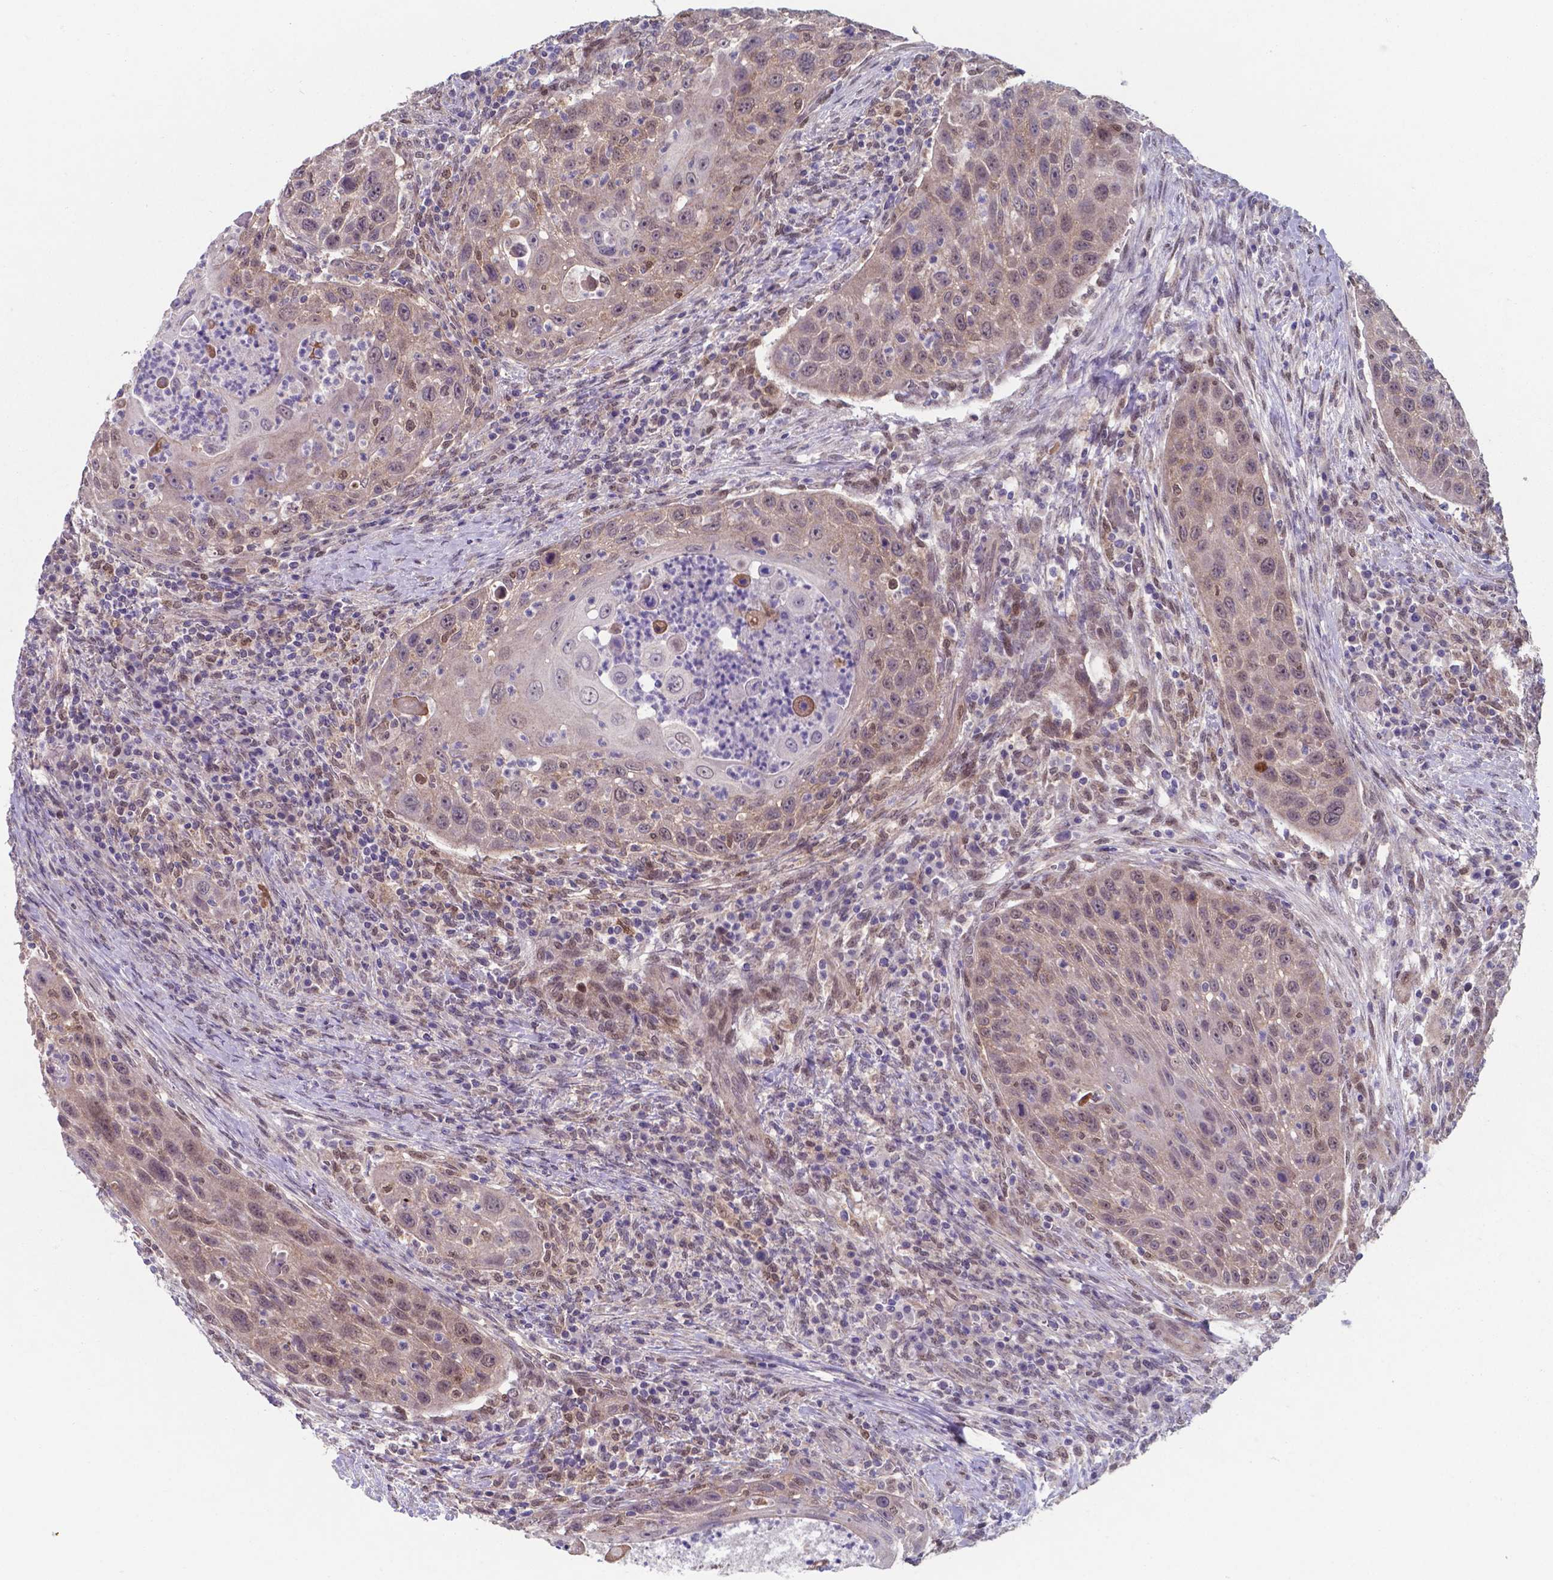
{"staining": {"intensity": "weak", "quantity": "25%-75%", "location": "nuclear"}, "tissue": "head and neck cancer", "cell_type": "Tumor cells", "image_type": "cancer", "snomed": [{"axis": "morphology", "description": "Squamous cell carcinoma, NOS"}, {"axis": "topography", "description": "Head-Neck"}], "caption": "An immunohistochemistry micrograph of neoplastic tissue is shown. Protein staining in brown highlights weak nuclear positivity in head and neck cancer (squamous cell carcinoma) within tumor cells.", "gene": "UBE2E2", "patient": {"sex": "male", "age": 69}}